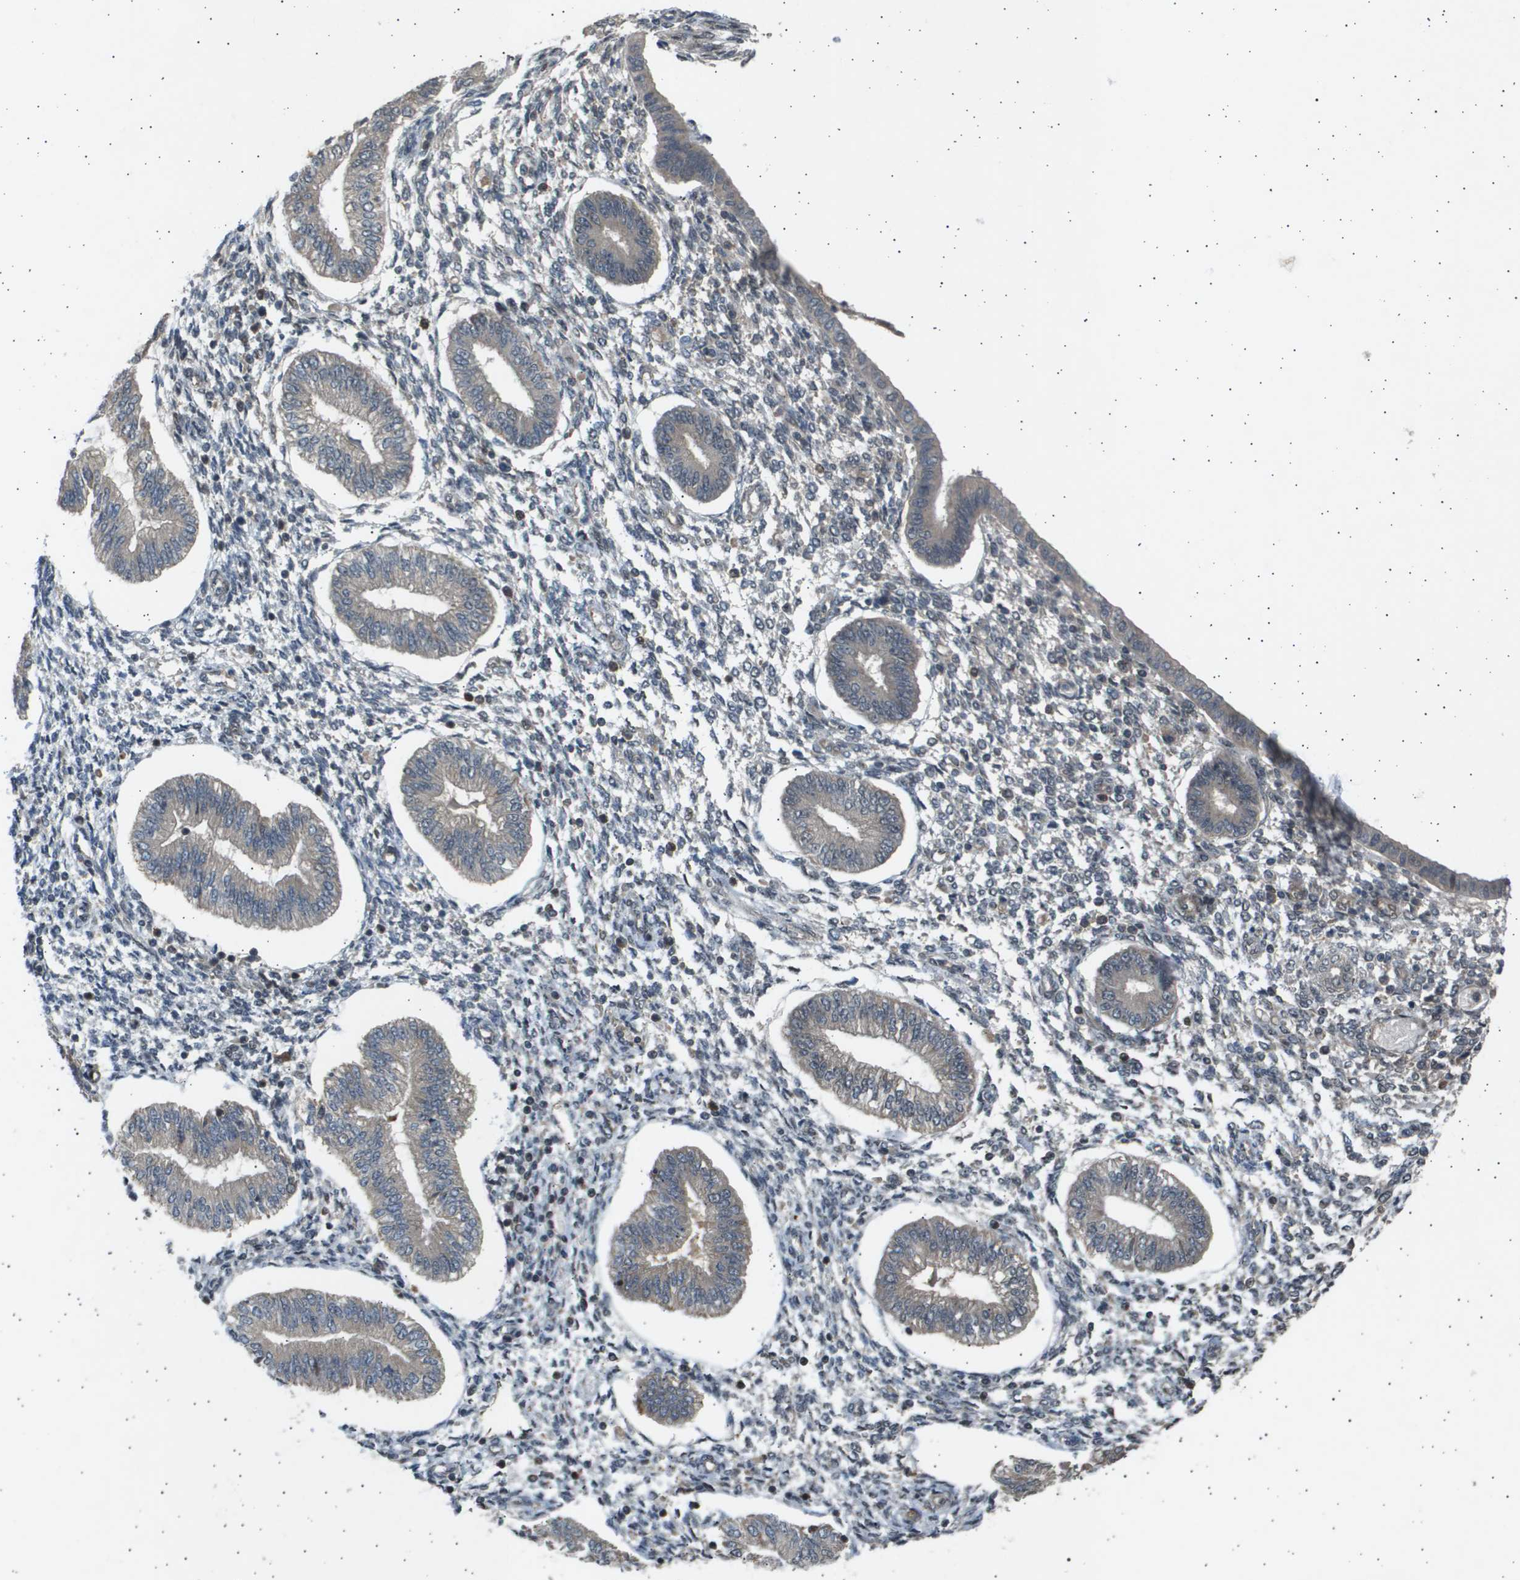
{"staining": {"intensity": "moderate", "quantity": "<25%", "location": "cytoplasmic/membranous"}, "tissue": "endometrium", "cell_type": "Cells in endometrial stroma", "image_type": "normal", "snomed": [{"axis": "morphology", "description": "Normal tissue, NOS"}, {"axis": "topography", "description": "Endometrium"}], "caption": "Moderate cytoplasmic/membranous positivity for a protein is seen in about <25% of cells in endometrial stroma of unremarkable endometrium using immunohistochemistry (IHC).", "gene": "TNRC6A", "patient": {"sex": "female", "age": 50}}